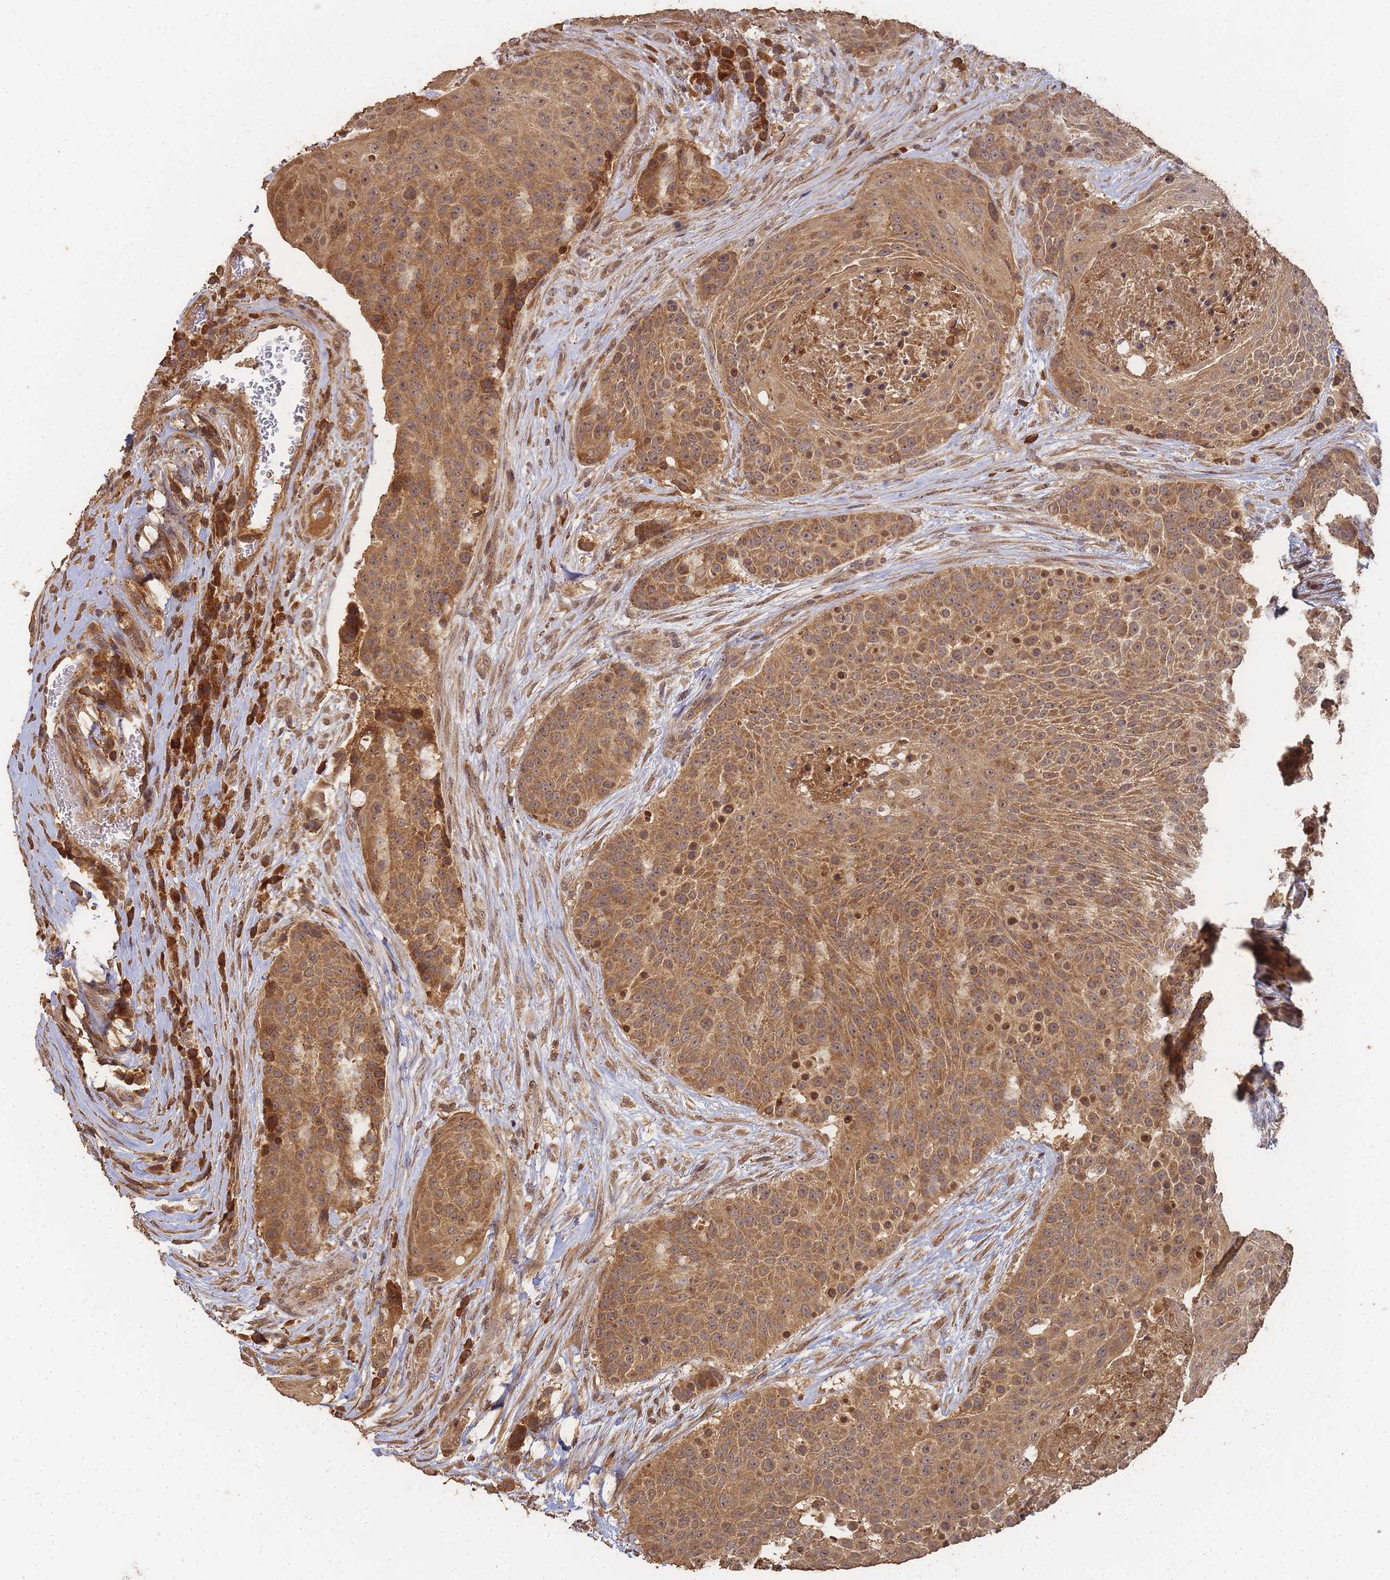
{"staining": {"intensity": "moderate", "quantity": ">75%", "location": "cytoplasmic/membranous"}, "tissue": "urothelial cancer", "cell_type": "Tumor cells", "image_type": "cancer", "snomed": [{"axis": "morphology", "description": "Urothelial carcinoma, High grade"}, {"axis": "topography", "description": "Urinary bladder"}], "caption": "Immunohistochemical staining of high-grade urothelial carcinoma reveals medium levels of moderate cytoplasmic/membranous positivity in about >75% of tumor cells.", "gene": "ALKBH1", "patient": {"sex": "female", "age": 63}}